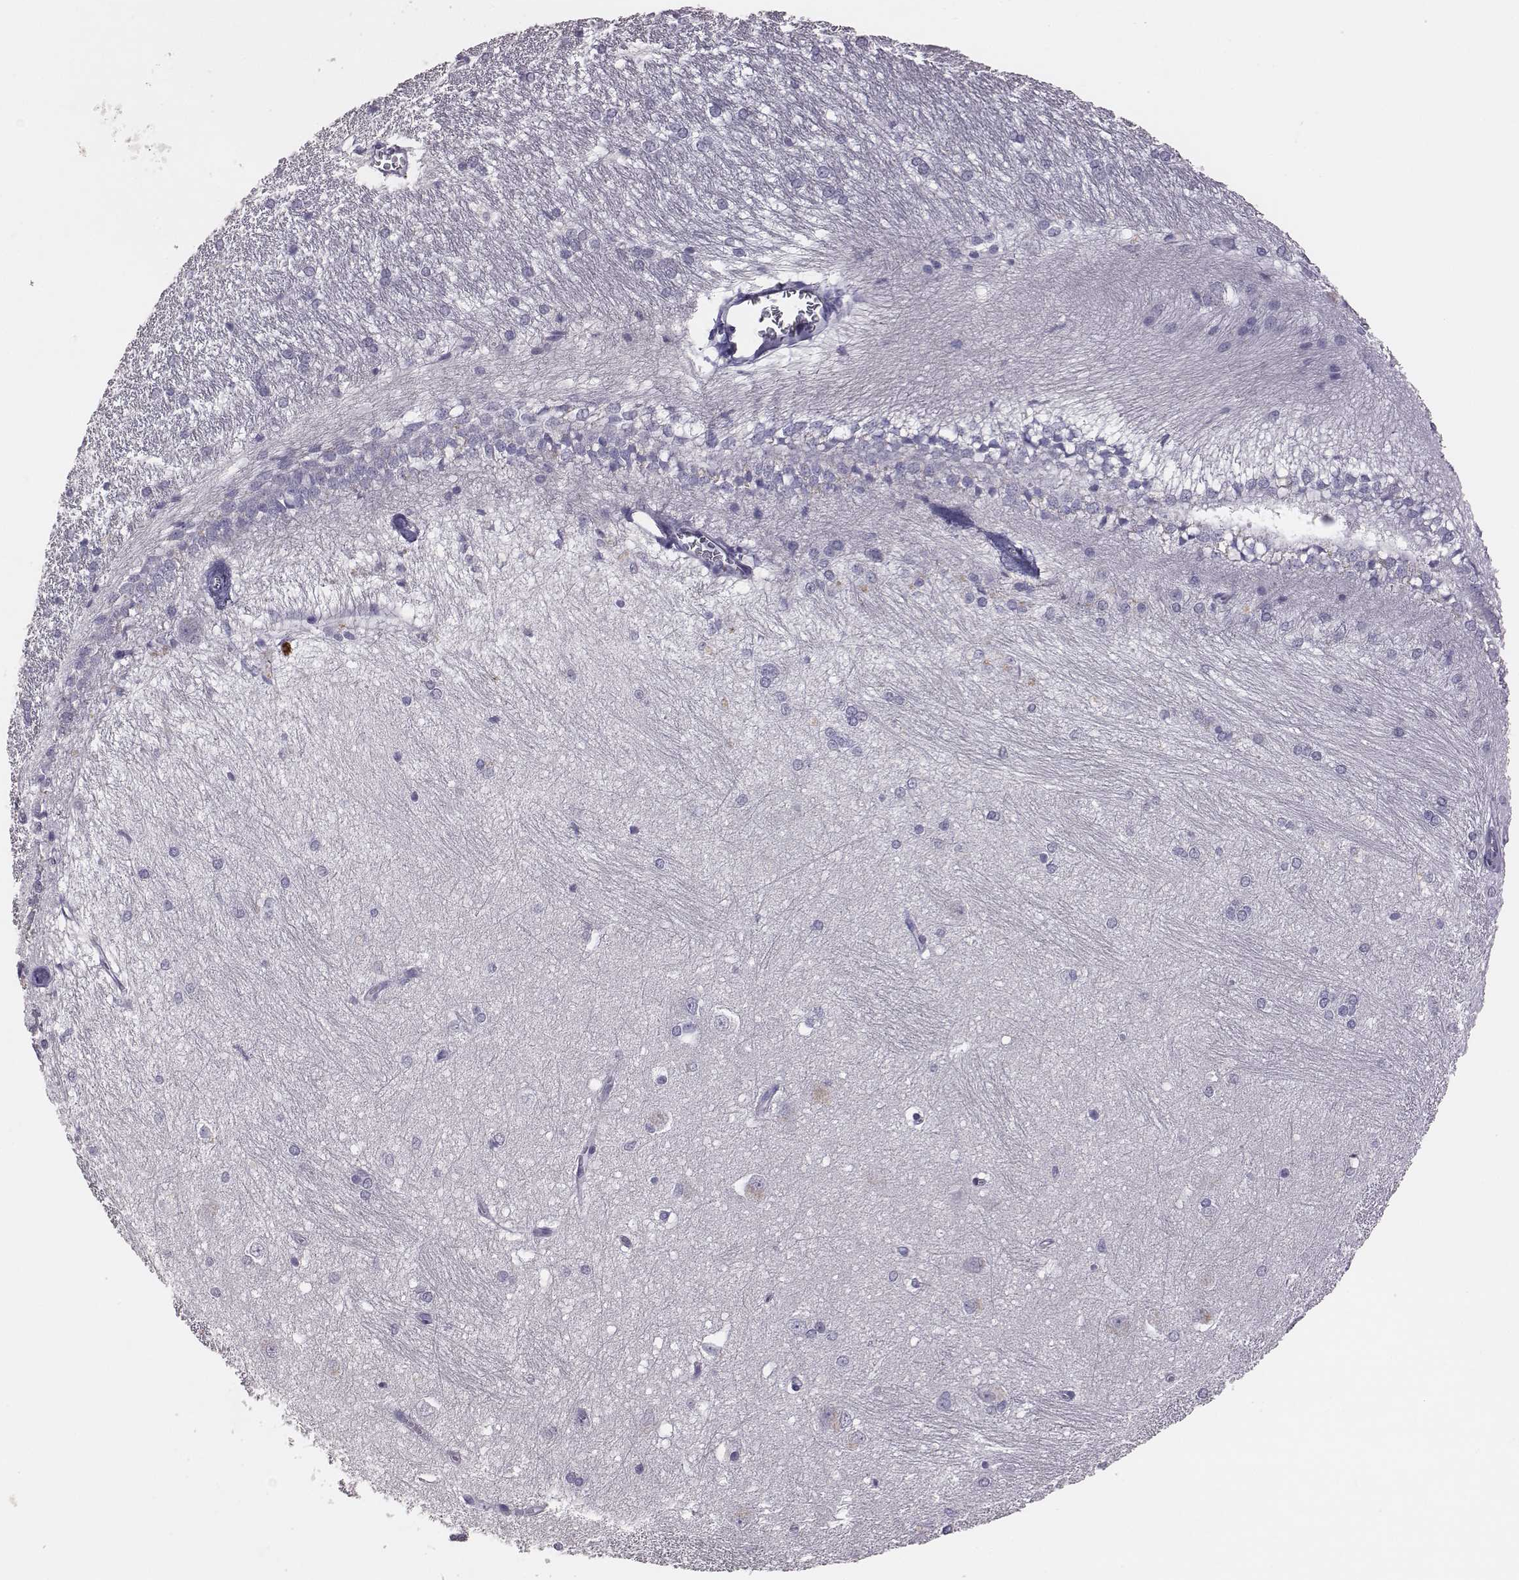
{"staining": {"intensity": "negative", "quantity": "none", "location": "none"}, "tissue": "hippocampus", "cell_type": "Glial cells", "image_type": "normal", "snomed": [{"axis": "morphology", "description": "Normal tissue, NOS"}, {"axis": "topography", "description": "Cerebral cortex"}, {"axis": "topography", "description": "Hippocampus"}], "caption": "Immunohistochemical staining of normal human hippocampus shows no significant staining in glial cells. (DAB IHC visualized using brightfield microscopy, high magnification).", "gene": "EN1", "patient": {"sex": "female", "age": 19}}